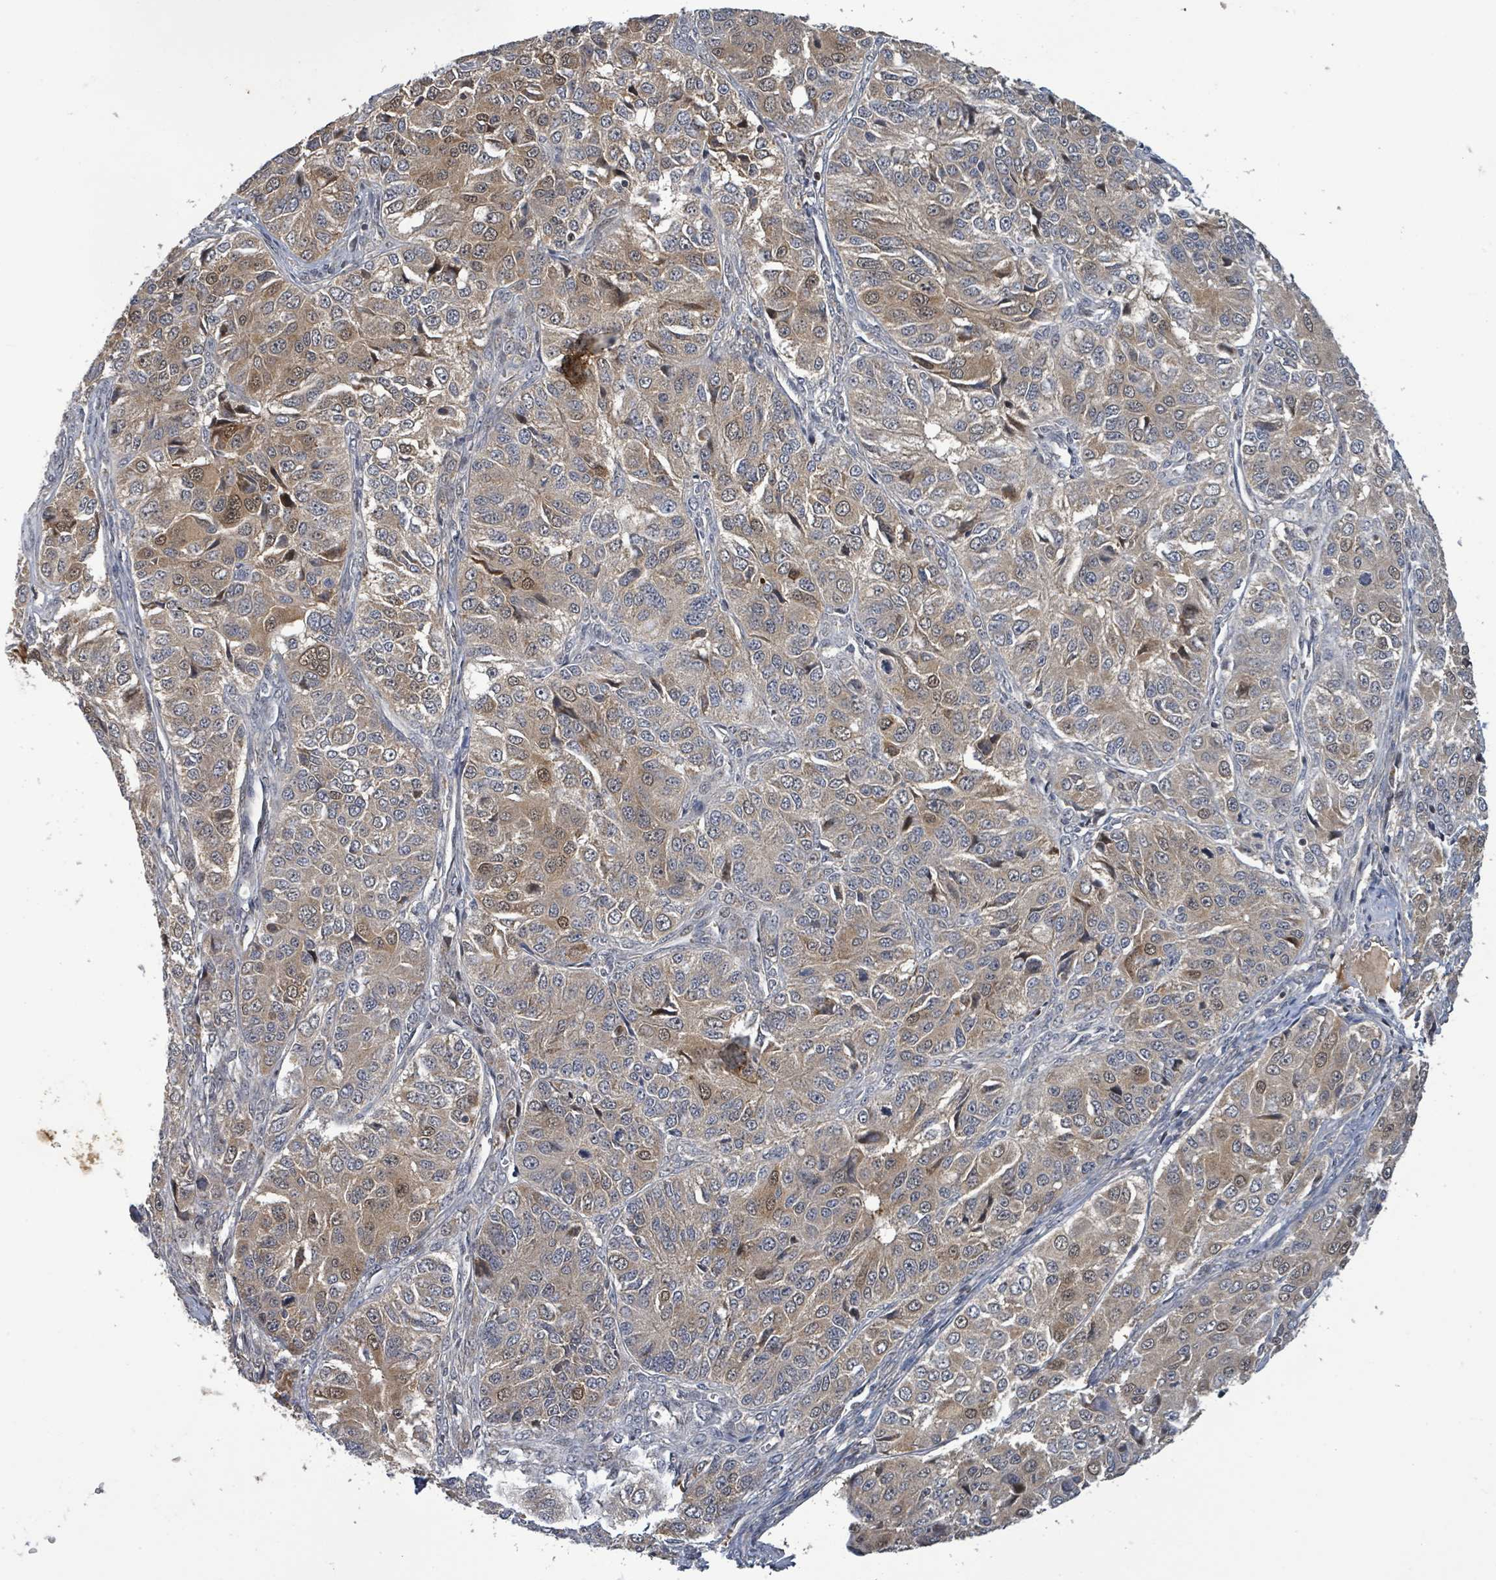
{"staining": {"intensity": "weak", "quantity": ">75%", "location": "cytoplasmic/membranous,nuclear"}, "tissue": "ovarian cancer", "cell_type": "Tumor cells", "image_type": "cancer", "snomed": [{"axis": "morphology", "description": "Carcinoma, endometroid"}, {"axis": "topography", "description": "Ovary"}], "caption": "IHC (DAB) staining of human ovarian cancer reveals weak cytoplasmic/membranous and nuclear protein expression in about >75% of tumor cells.", "gene": "ITGA11", "patient": {"sex": "female", "age": 51}}